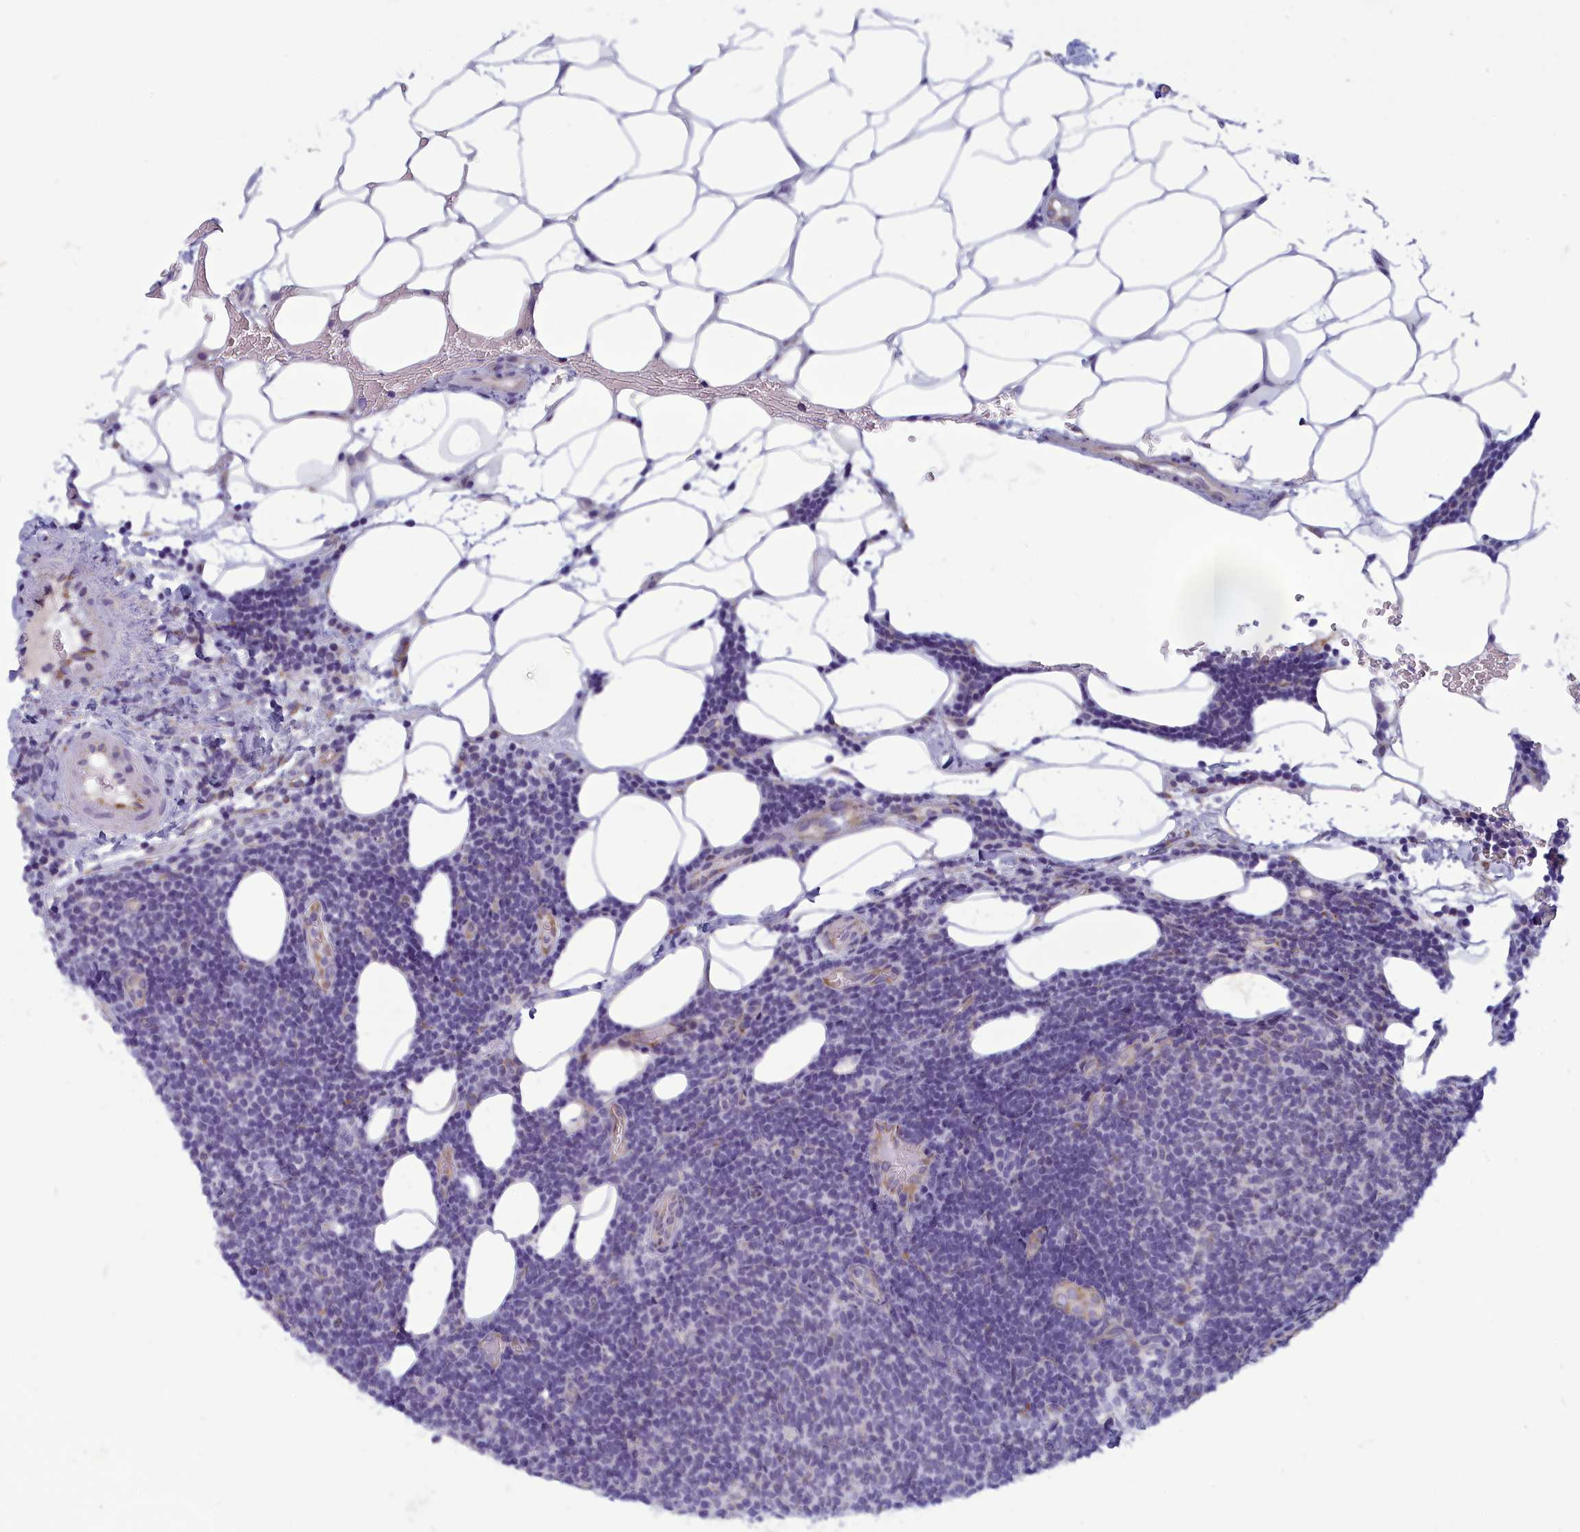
{"staining": {"intensity": "negative", "quantity": "none", "location": "none"}, "tissue": "lymphoma", "cell_type": "Tumor cells", "image_type": "cancer", "snomed": [{"axis": "morphology", "description": "Malignant lymphoma, non-Hodgkin's type, Low grade"}, {"axis": "topography", "description": "Lymph node"}], "caption": "High magnification brightfield microscopy of lymphoma stained with DAB (brown) and counterstained with hematoxylin (blue): tumor cells show no significant positivity.", "gene": "CENATAC", "patient": {"sex": "male", "age": 66}}